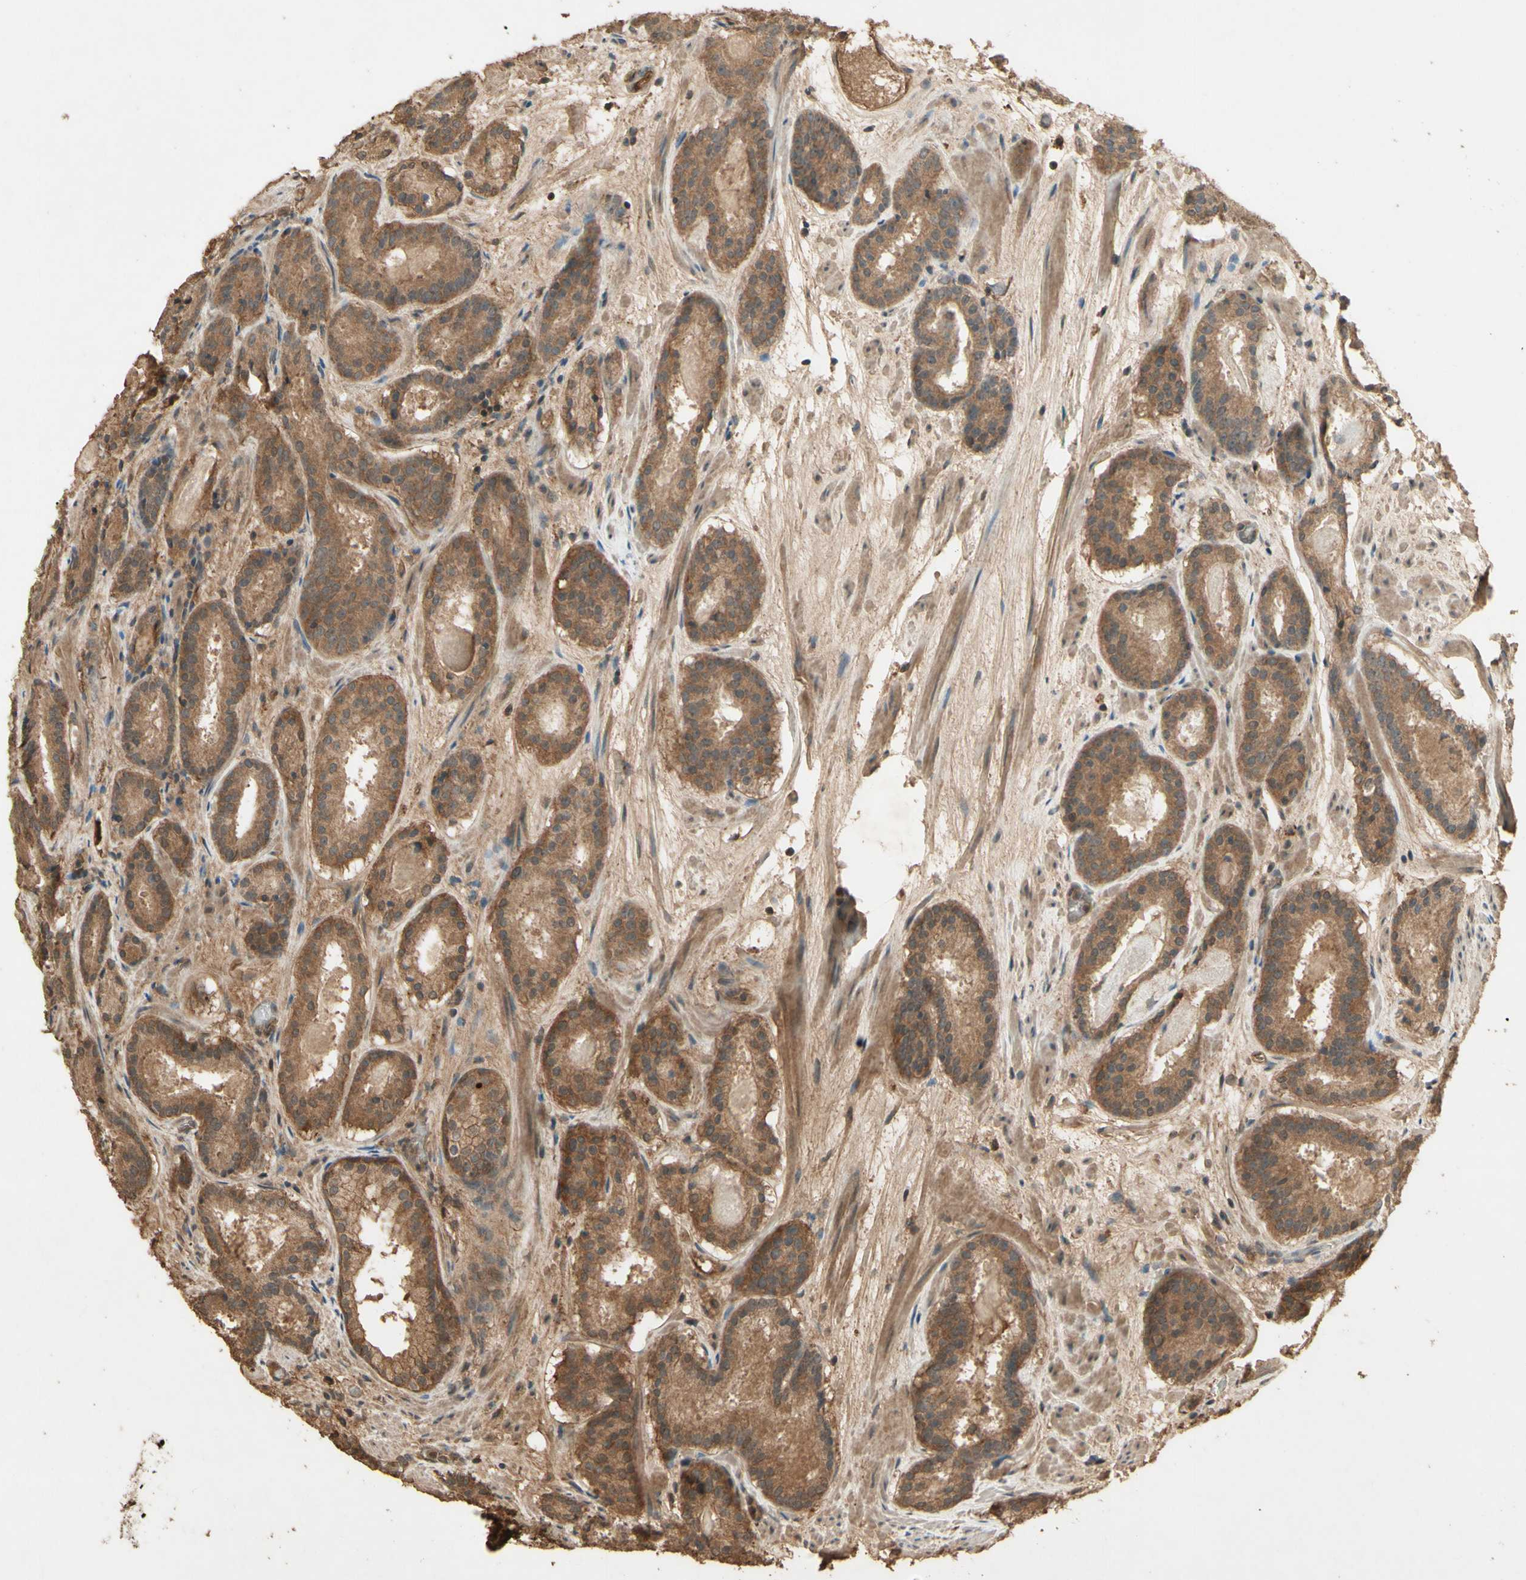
{"staining": {"intensity": "moderate", "quantity": ">75%", "location": "cytoplasmic/membranous"}, "tissue": "prostate cancer", "cell_type": "Tumor cells", "image_type": "cancer", "snomed": [{"axis": "morphology", "description": "Adenocarcinoma, Low grade"}, {"axis": "topography", "description": "Prostate"}], "caption": "This micrograph reveals IHC staining of prostate adenocarcinoma (low-grade), with medium moderate cytoplasmic/membranous expression in approximately >75% of tumor cells.", "gene": "SMAD9", "patient": {"sex": "male", "age": 69}}